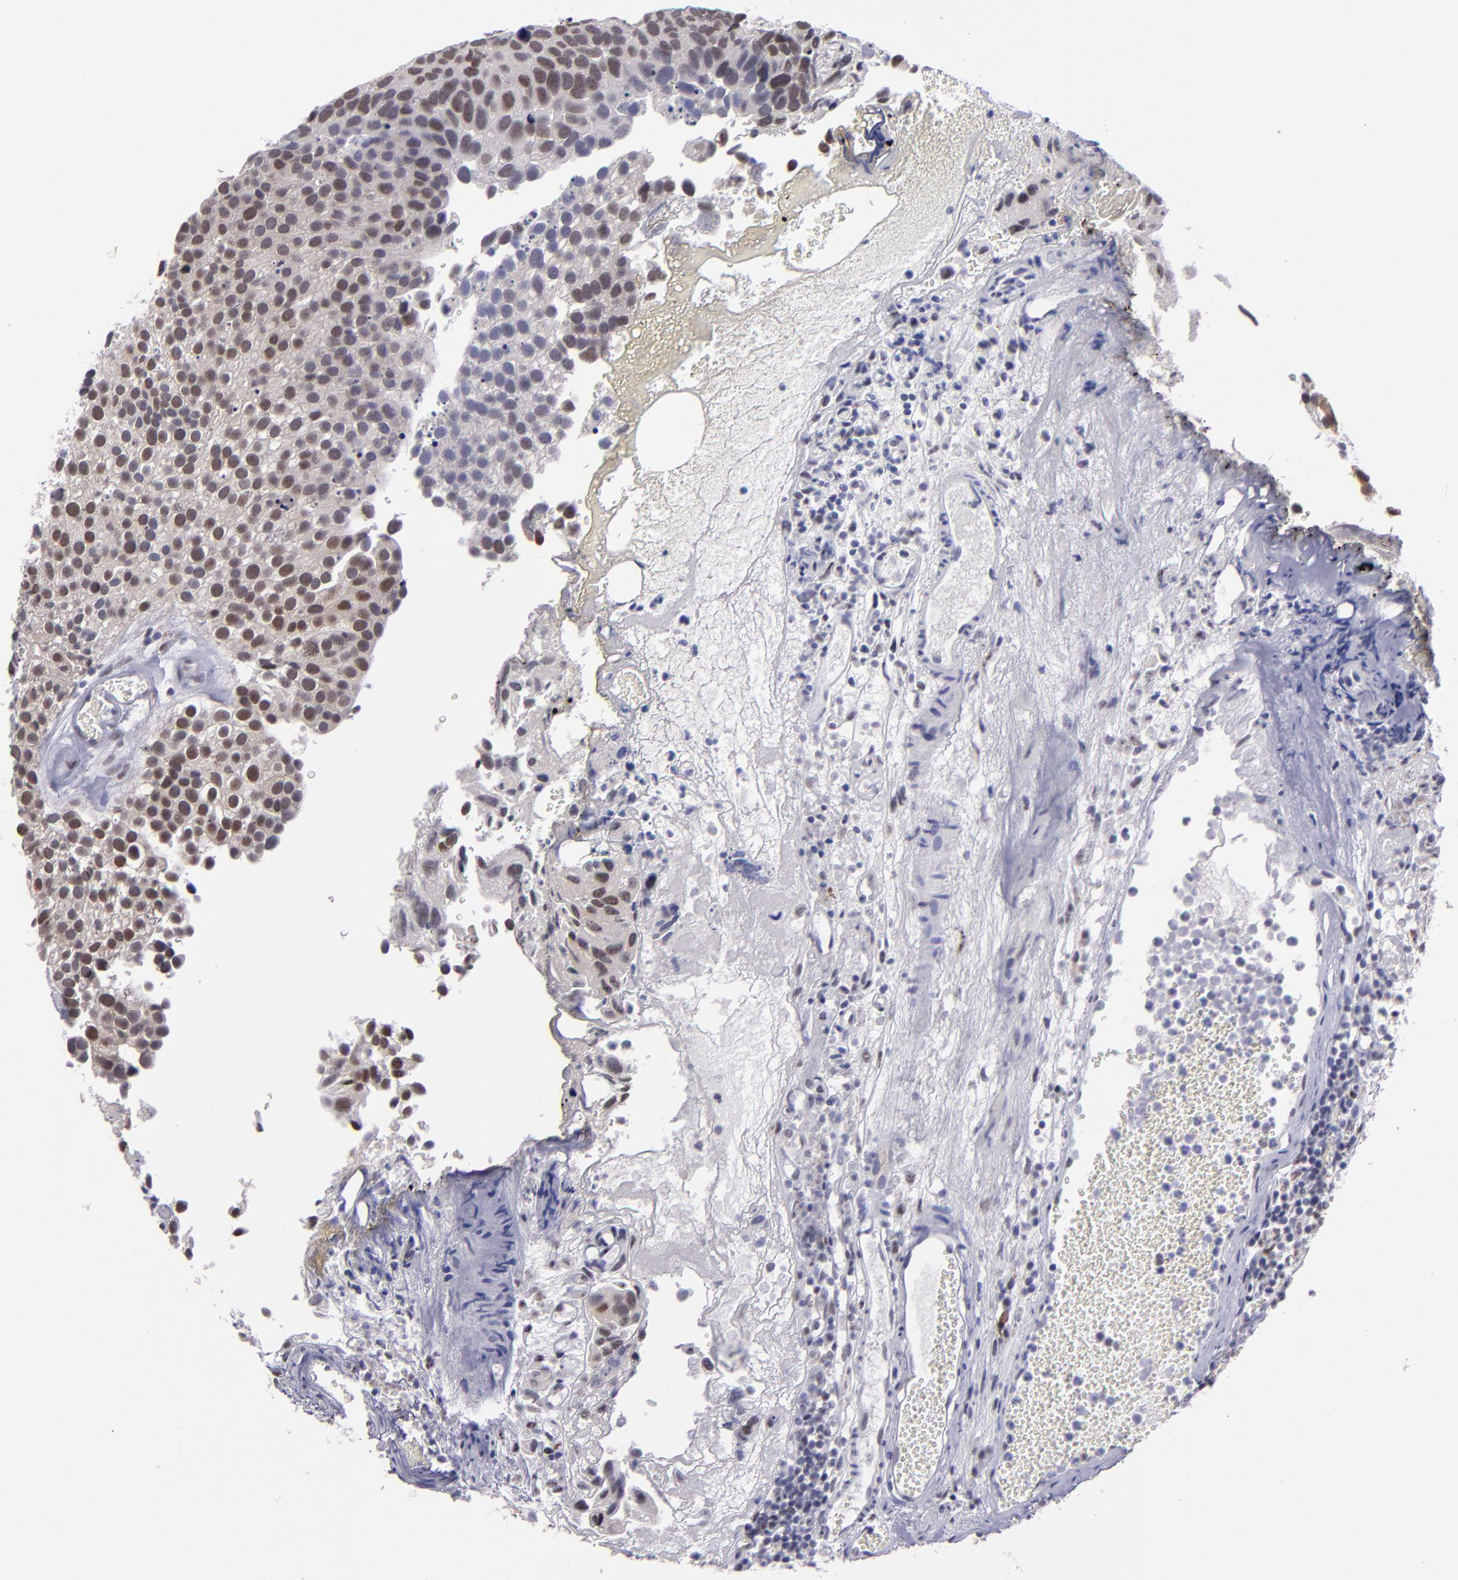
{"staining": {"intensity": "moderate", "quantity": ">75%", "location": "cytoplasmic/membranous,nuclear"}, "tissue": "urothelial cancer", "cell_type": "Tumor cells", "image_type": "cancer", "snomed": [{"axis": "morphology", "description": "Urothelial carcinoma, High grade"}, {"axis": "topography", "description": "Urinary bladder"}], "caption": "Urothelial cancer tissue shows moderate cytoplasmic/membranous and nuclear positivity in about >75% of tumor cells, visualized by immunohistochemistry. The staining is performed using DAB brown chromogen to label protein expression. The nuclei are counter-stained blue using hematoxylin.", "gene": "OTUB2", "patient": {"sex": "male", "age": 72}}